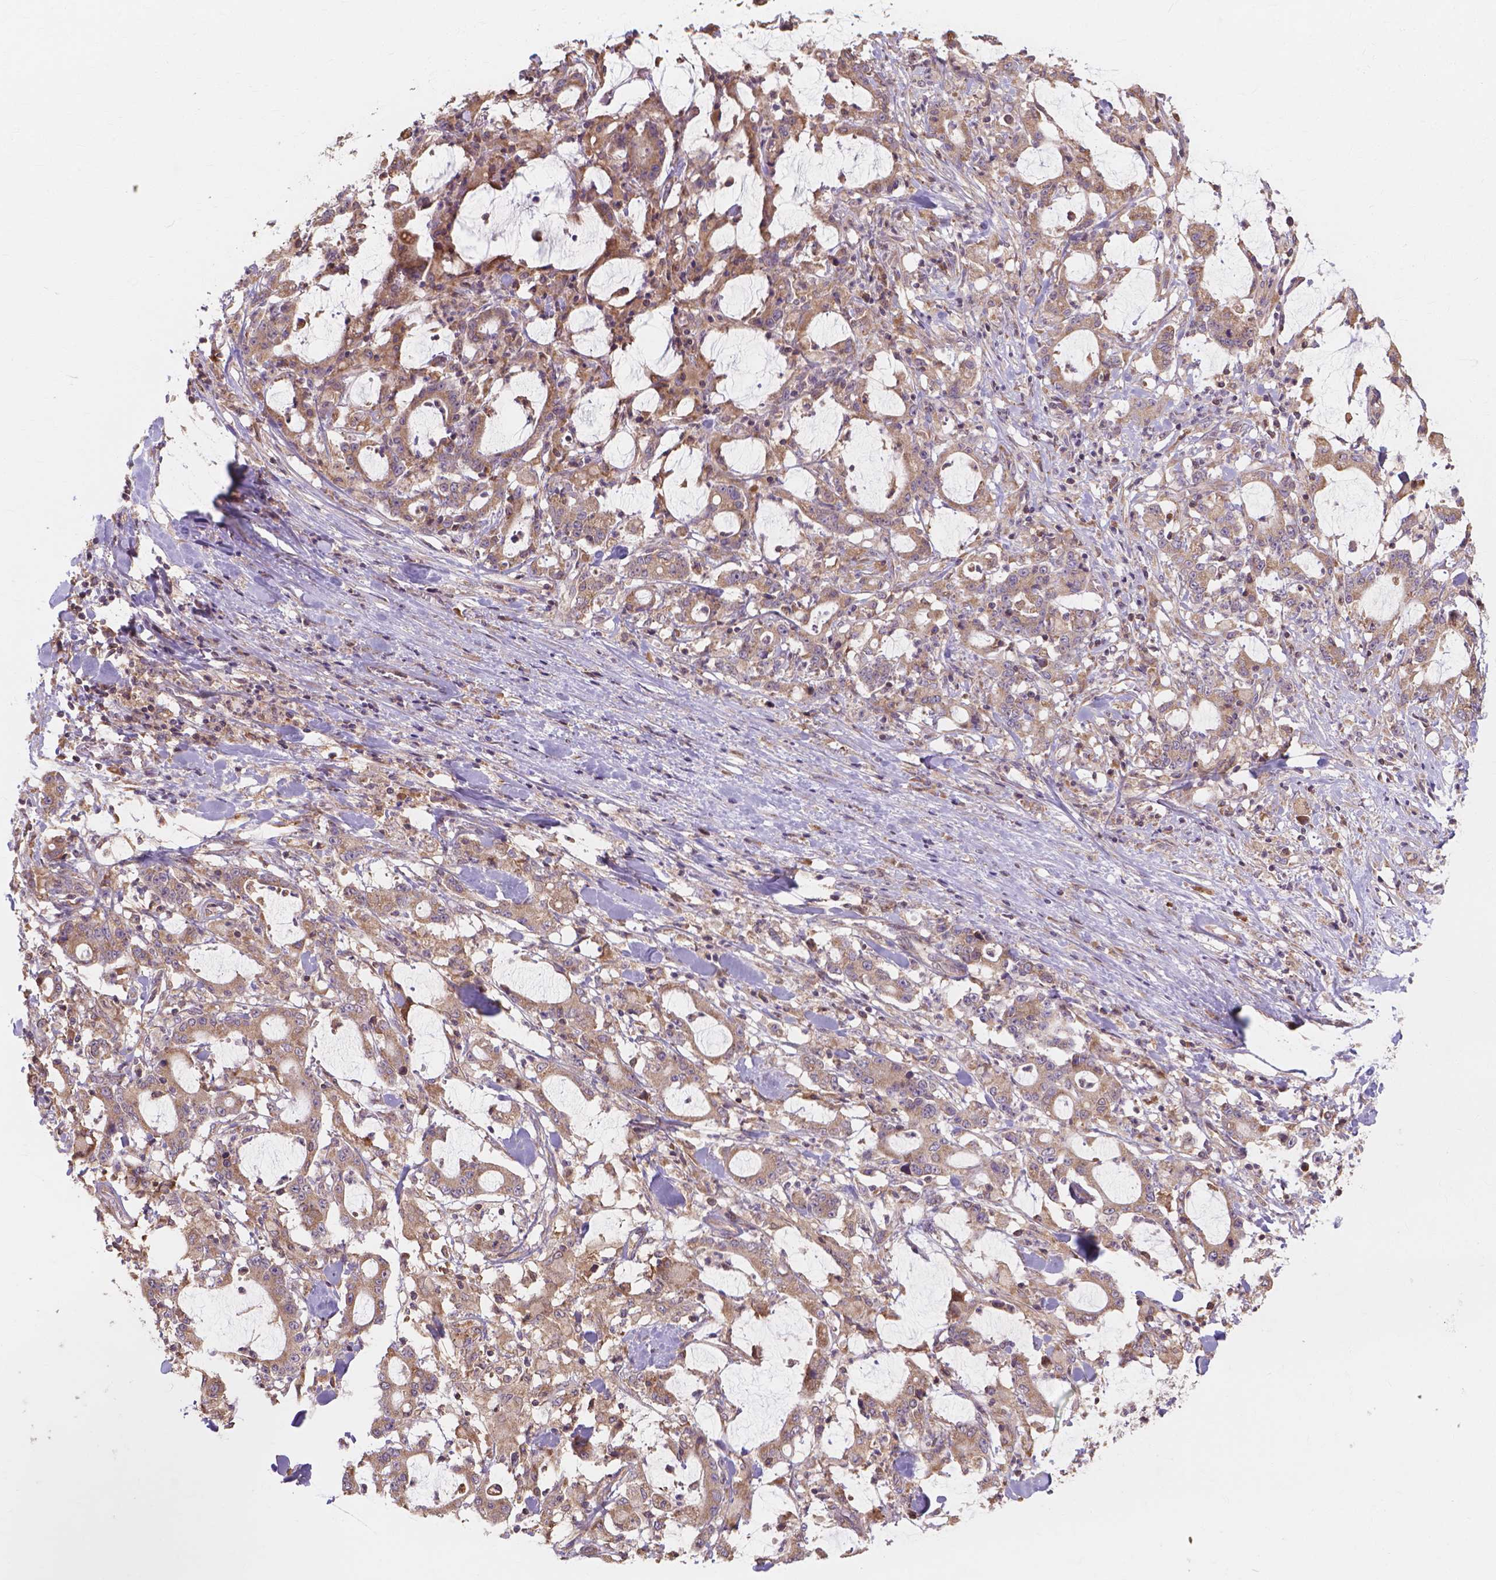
{"staining": {"intensity": "weak", "quantity": ">75%", "location": "cytoplasmic/membranous"}, "tissue": "stomach cancer", "cell_type": "Tumor cells", "image_type": "cancer", "snomed": [{"axis": "morphology", "description": "Adenocarcinoma, NOS"}, {"axis": "topography", "description": "Stomach, upper"}], "caption": "Immunohistochemistry (IHC) staining of adenocarcinoma (stomach), which shows low levels of weak cytoplasmic/membranous expression in about >75% of tumor cells indicating weak cytoplasmic/membranous protein expression. The staining was performed using DAB (3,3'-diaminobenzidine) (brown) for protein detection and nuclei were counterstained in hematoxylin (blue).", "gene": "TAB2", "patient": {"sex": "male", "age": 68}}